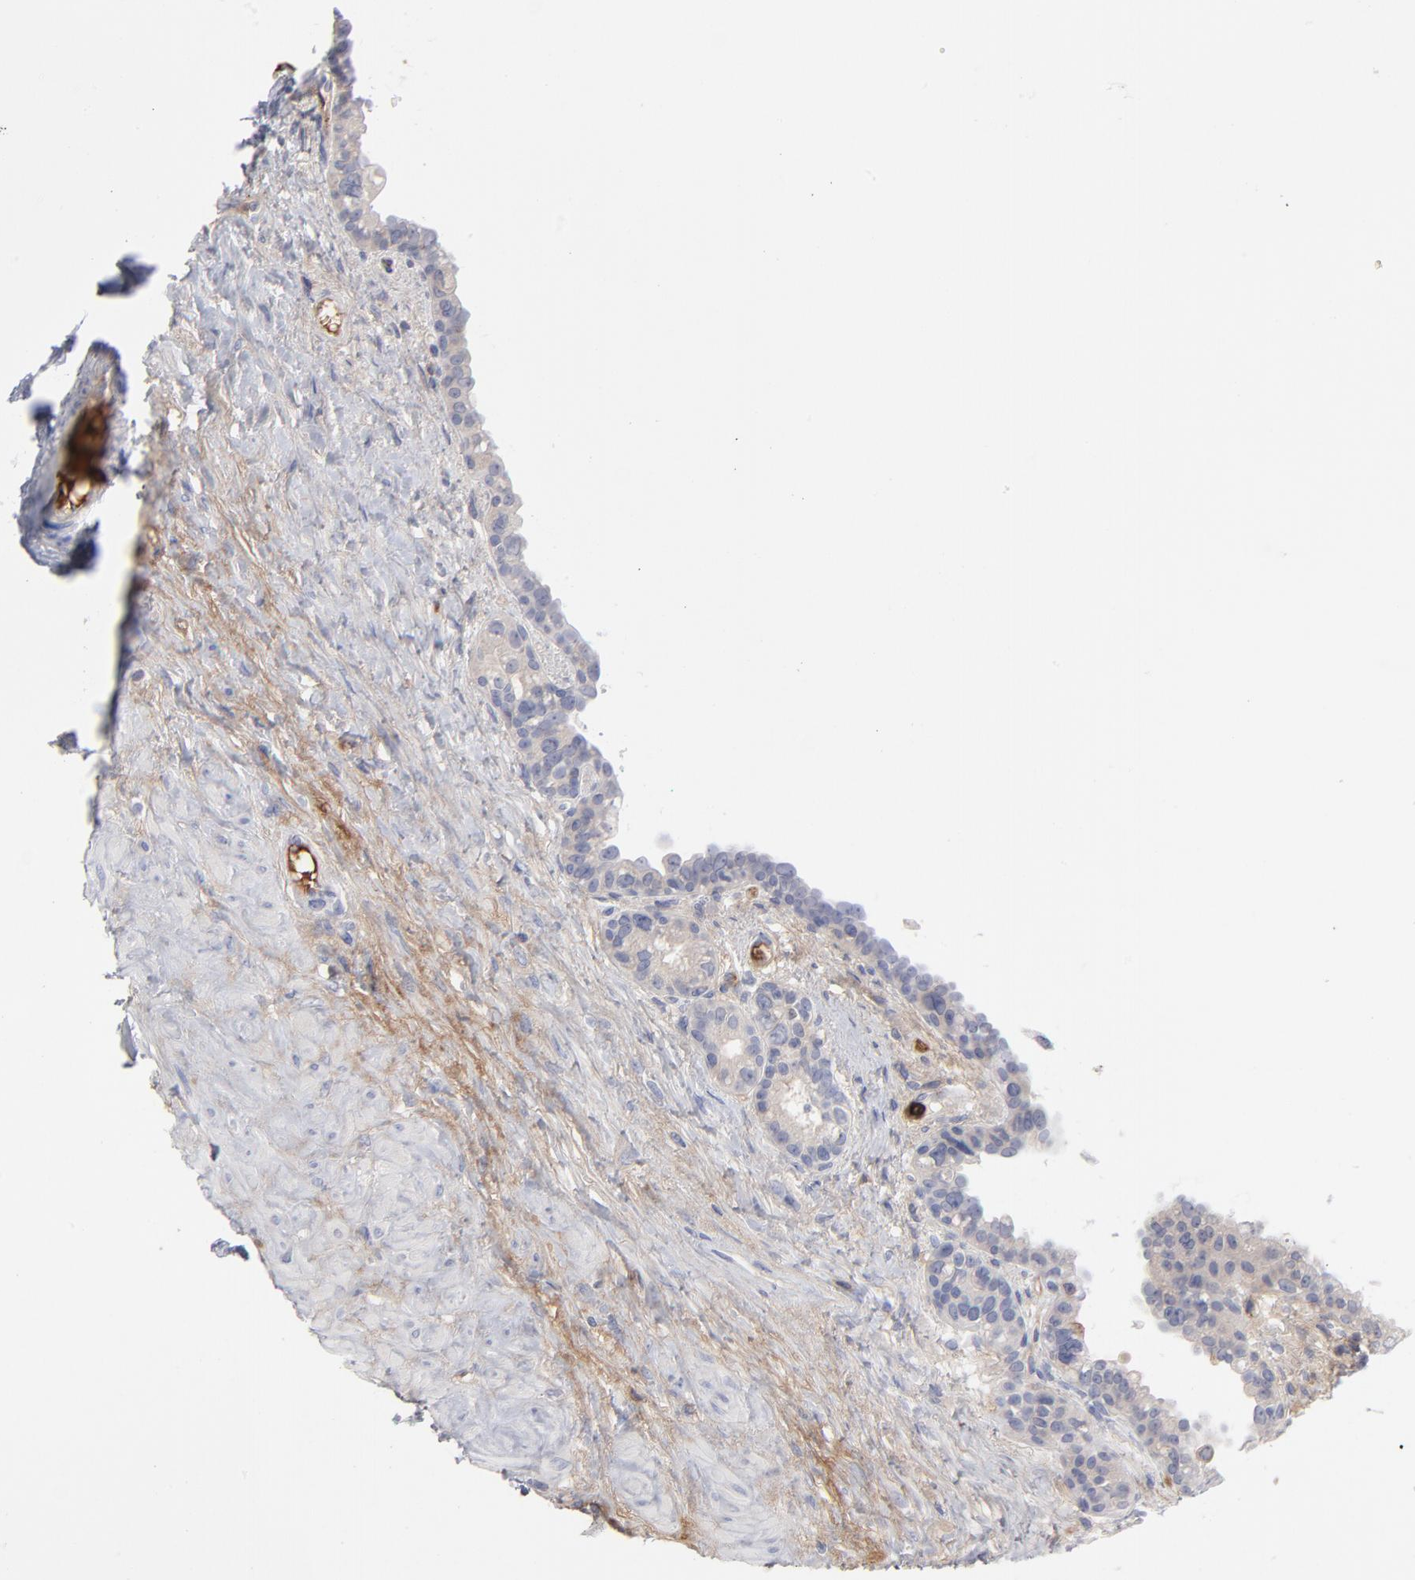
{"staining": {"intensity": "negative", "quantity": "none", "location": "none"}, "tissue": "seminal vesicle", "cell_type": "Glandular cells", "image_type": "normal", "snomed": [{"axis": "morphology", "description": "Normal tissue, NOS"}, {"axis": "topography", "description": "Seminal veicle"}], "caption": "Immunohistochemistry micrograph of benign seminal vesicle stained for a protein (brown), which demonstrates no staining in glandular cells. The staining was performed using DAB (3,3'-diaminobenzidine) to visualize the protein expression in brown, while the nuclei were stained in blue with hematoxylin (Magnification: 20x).", "gene": "CCR3", "patient": {"sex": "male", "age": 61}}